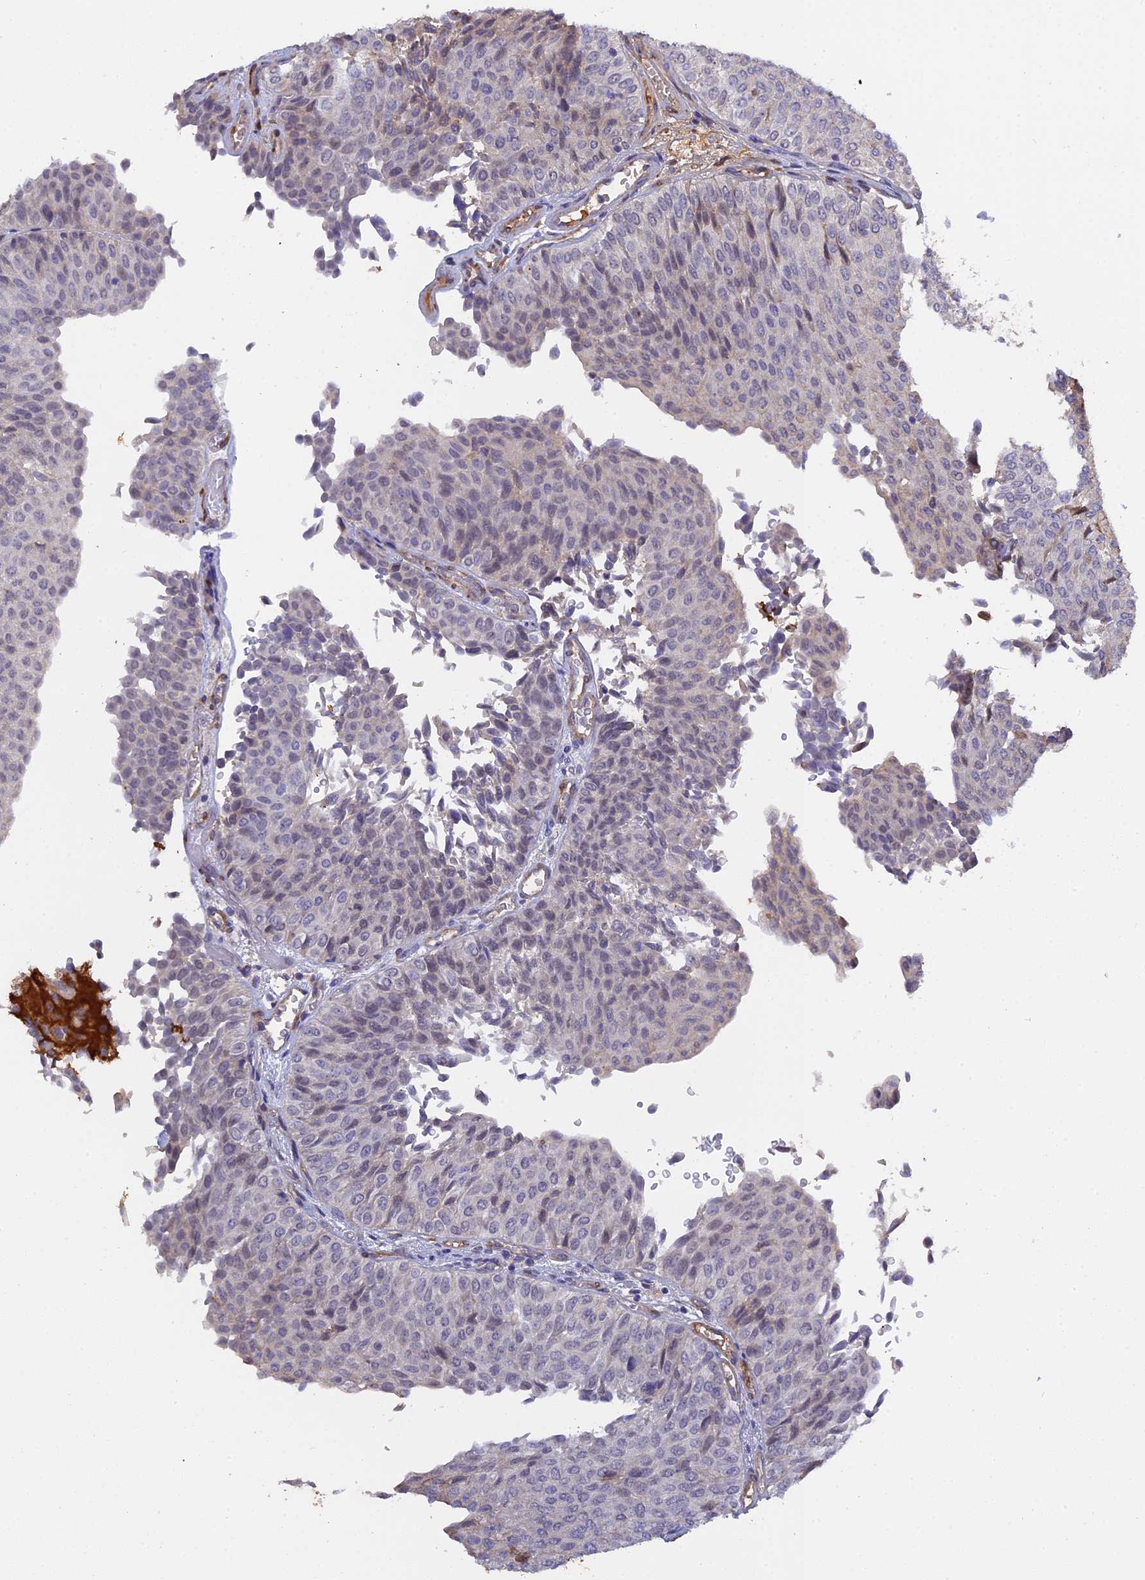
{"staining": {"intensity": "negative", "quantity": "none", "location": "none"}, "tissue": "urothelial cancer", "cell_type": "Tumor cells", "image_type": "cancer", "snomed": [{"axis": "morphology", "description": "Urothelial carcinoma, Low grade"}, {"axis": "topography", "description": "Urinary bladder"}], "caption": "The IHC histopathology image has no significant expression in tumor cells of urothelial carcinoma (low-grade) tissue. The staining was performed using DAB (3,3'-diaminobenzidine) to visualize the protein expression in brown, while the nuclei were stained in blue with hematoxylin (Magnification: 20x).", "gene": "PZP", "patient": {"sex": "male", "age": 78}}